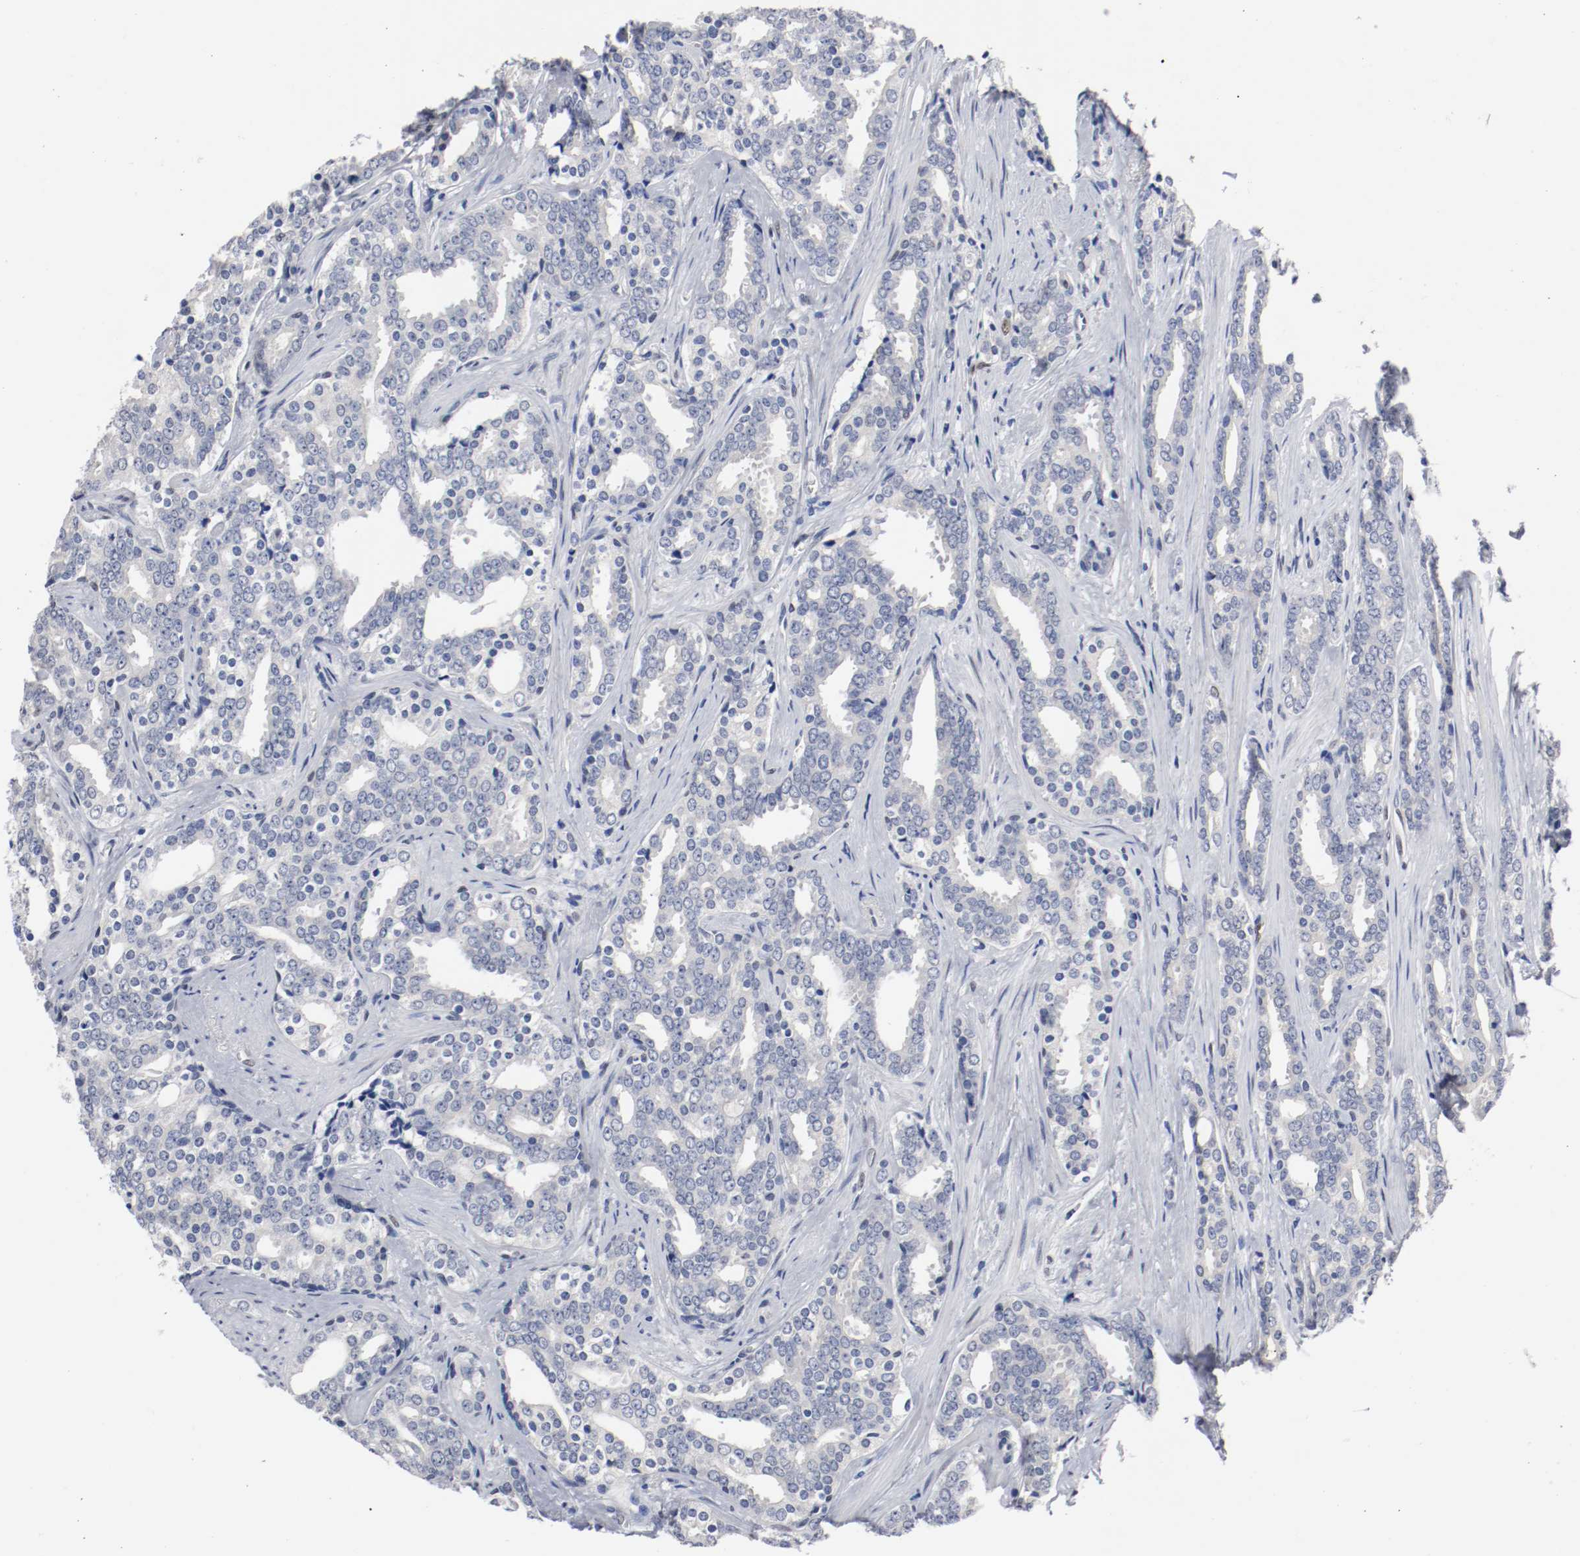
{"staining": {"intensity": "negative", "quantity": "none", "location": "none"}, "tissue": "prostate cancer", "cell_type": "Tumor cells", "image_type": "cancer", "snomed": [{"axis": "morphology", "description": "Adenocarcinoma, High grade"}, {"axis": "topography", "description": "Prostate"}], "caption": "The image shows no significant expression in tumor cells of prostate cancer (high-grade adenocarcinoma).", "gene": "FOSL2", "patient": {"sex": "male", "age": 67}}